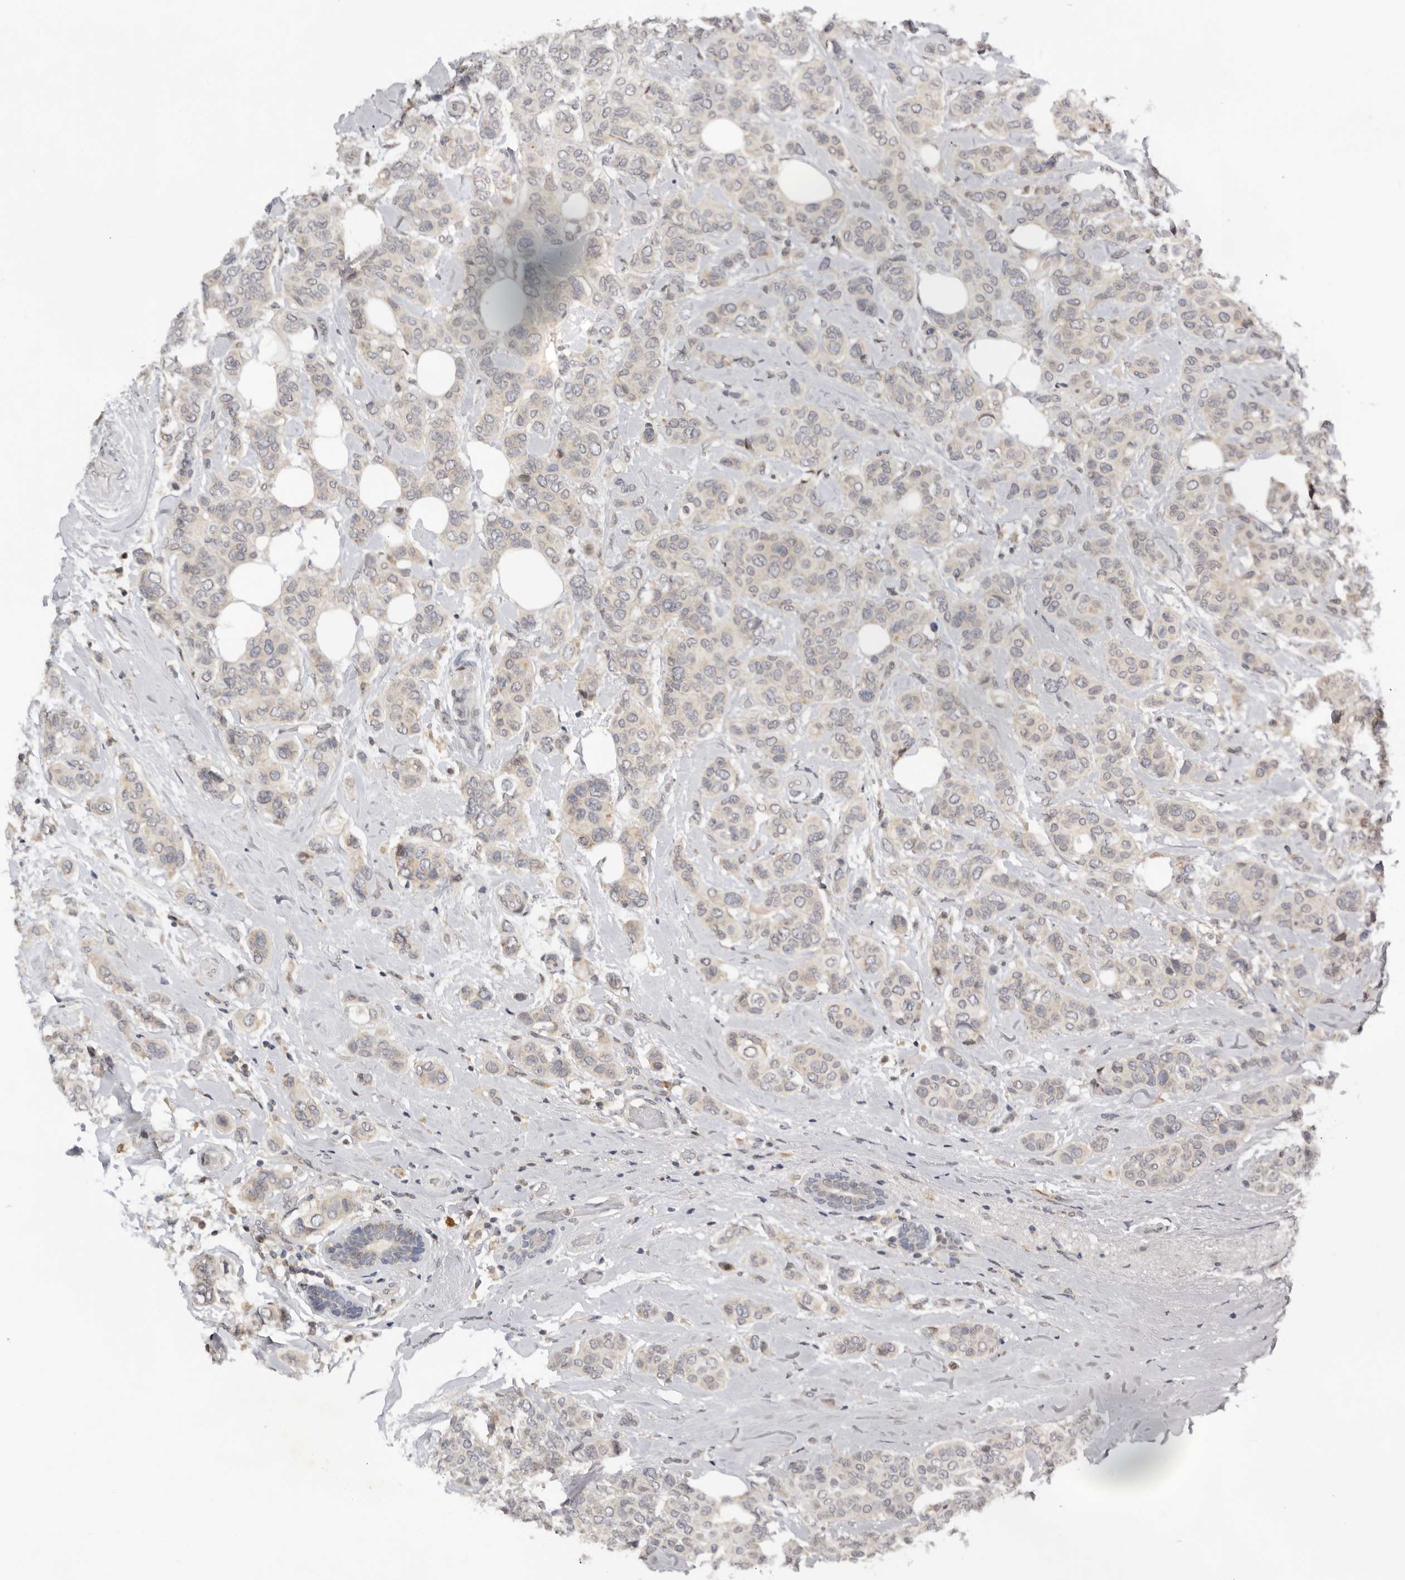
{"staining": {"intensity": "negative", "quantity": "none", "location": "none"}, "tissue": "breast cancer", "cell_type": "Tumor cells", "image_type": "cancer", "snomed": [{"axis": "morphology", "description": "Lobular carcinoma"}, {"axis": "topography", "description": "Breast"}], "caption": "This is an immunohistochemistry photomicrograph of breast cancer. There is no positivity in tumor cells.", "gene": "KIF2B", "patient": {"sex": "female", "age": 51}}